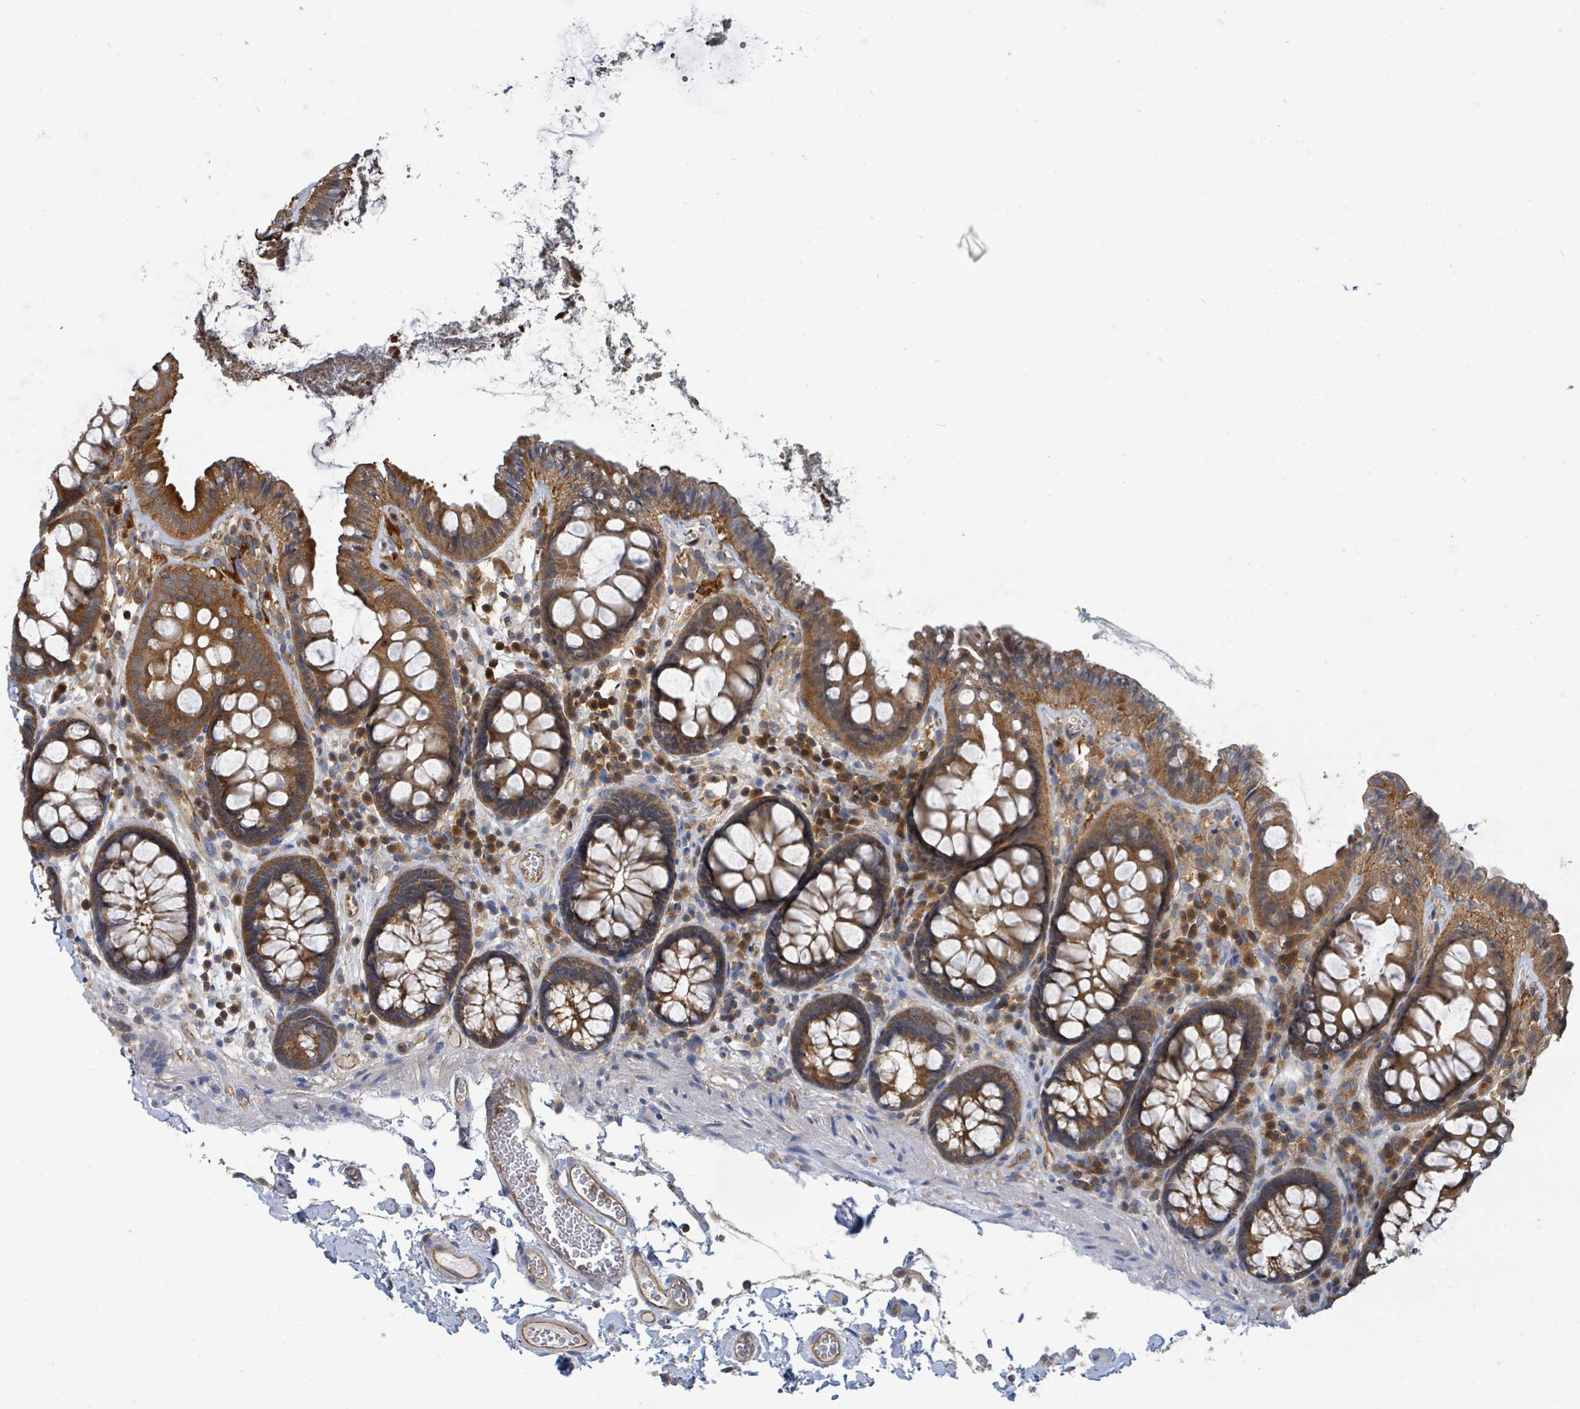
{"staining": {"intensity": "moderate", "quantity": ">75%", "location": "cytoplasmic/membranous"}, "tissue": "colon", "cell_type": "Endothelial cells", "image_type": "normal", "snomed": [{"axis": "morphology", "description": "Normal tissue, NOS"}, {"axis": "topography", "description": "Colon"}], "caption": "Protein expression analysis of normal human colon reveals moderate cytoplasmic/membranous staining in approximately >75% of endothelial cells. (DAB IHC, brown staining for protein, blue staining for nuclei).", "gene": "BOLA2B", "patient": {"sex": "male", "age": 84}}